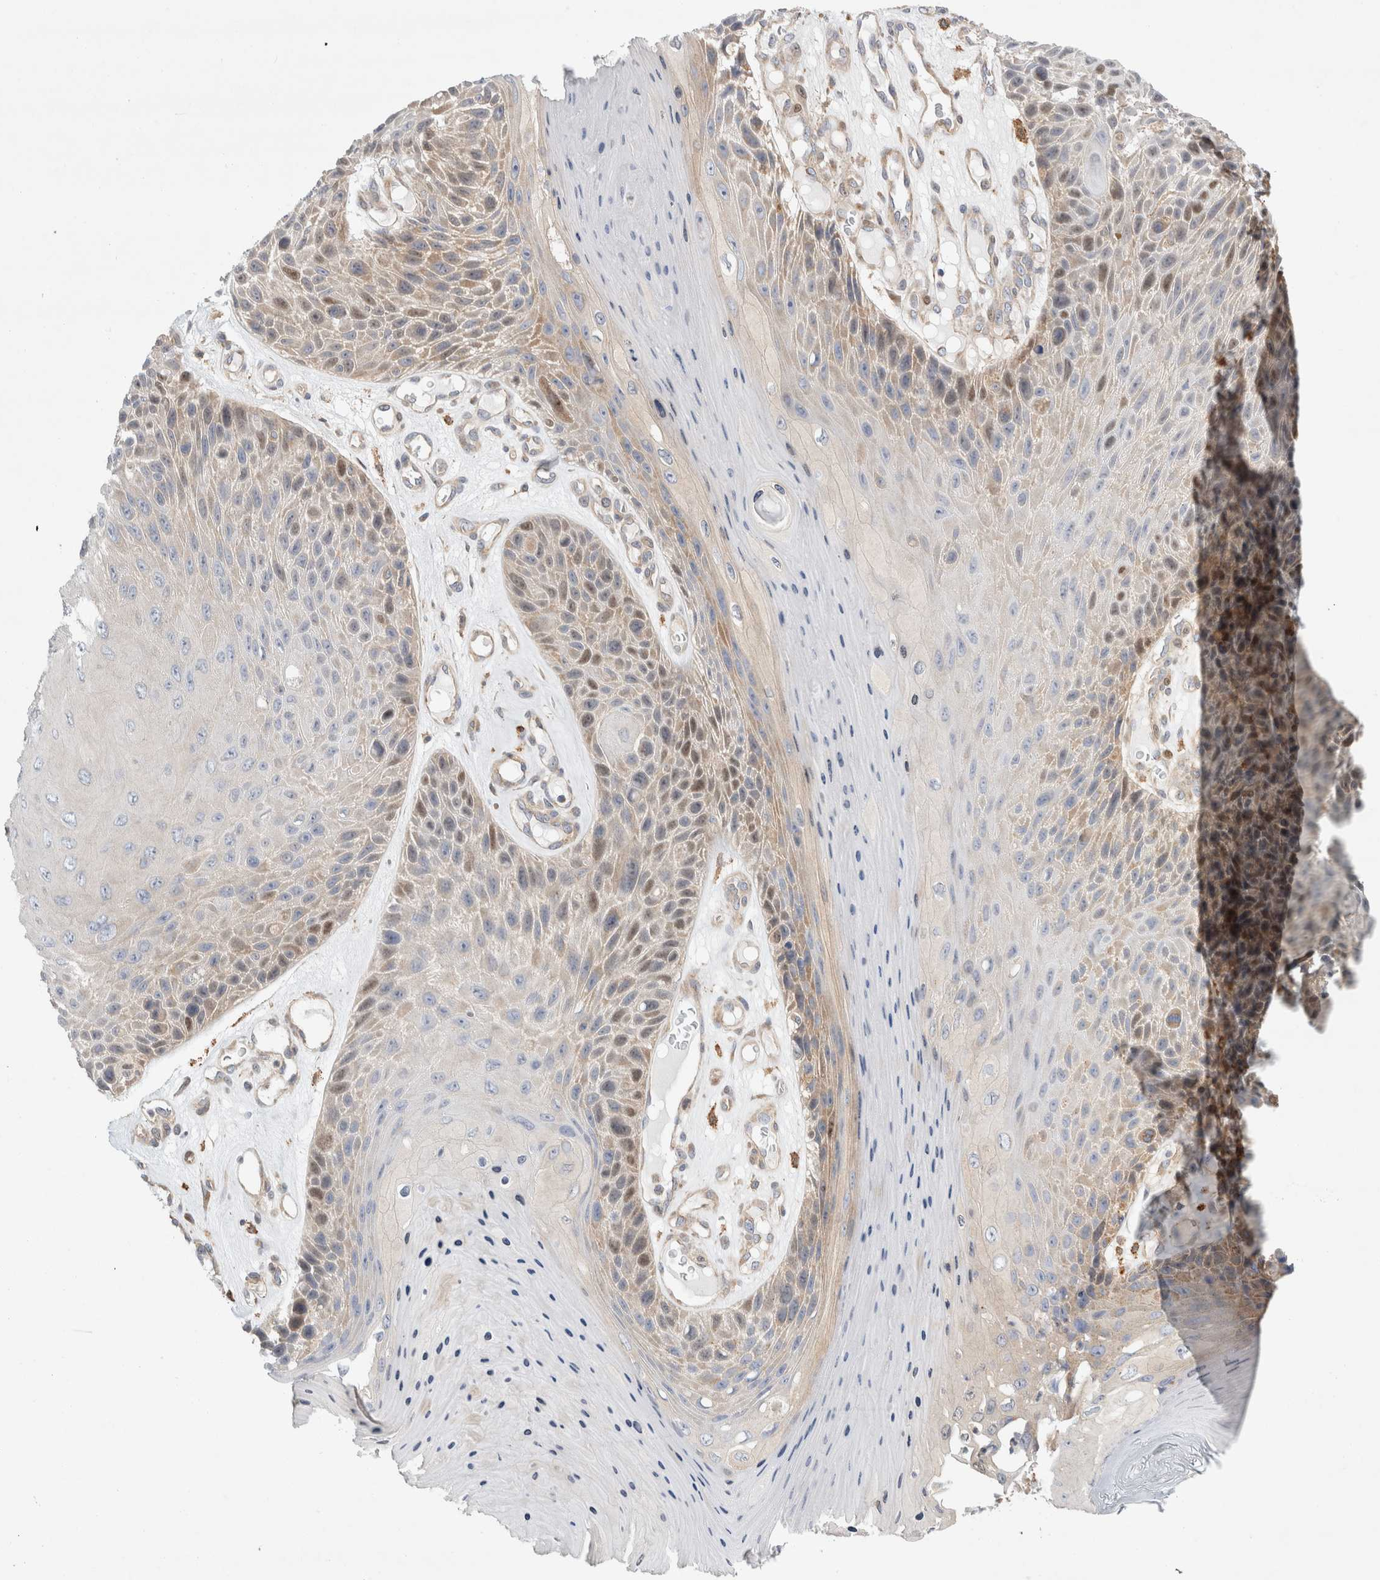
{"staining": {"intensity": "moderate", "quantity": ">75%", "location": "cytoplasmic/membranous,nuclear"}, "tissue": "skin cancer", "cell_type": "Tumor cells", "image_type": "cancer", "snomed": [{"axis": "morphology", "description": "Squamous cell carcinoma, NOS"}, {"axis": "topography", "description": "Skin"}], "caption": "Skin cancer tissue displays moderate cytoplasmic/membranous and nuclear positivity in approximately >75% of tumor cells, visualized by immunohistochemistry.", "gene": "CDCA7L", "patient": {"sex": "female", "age": 88}}